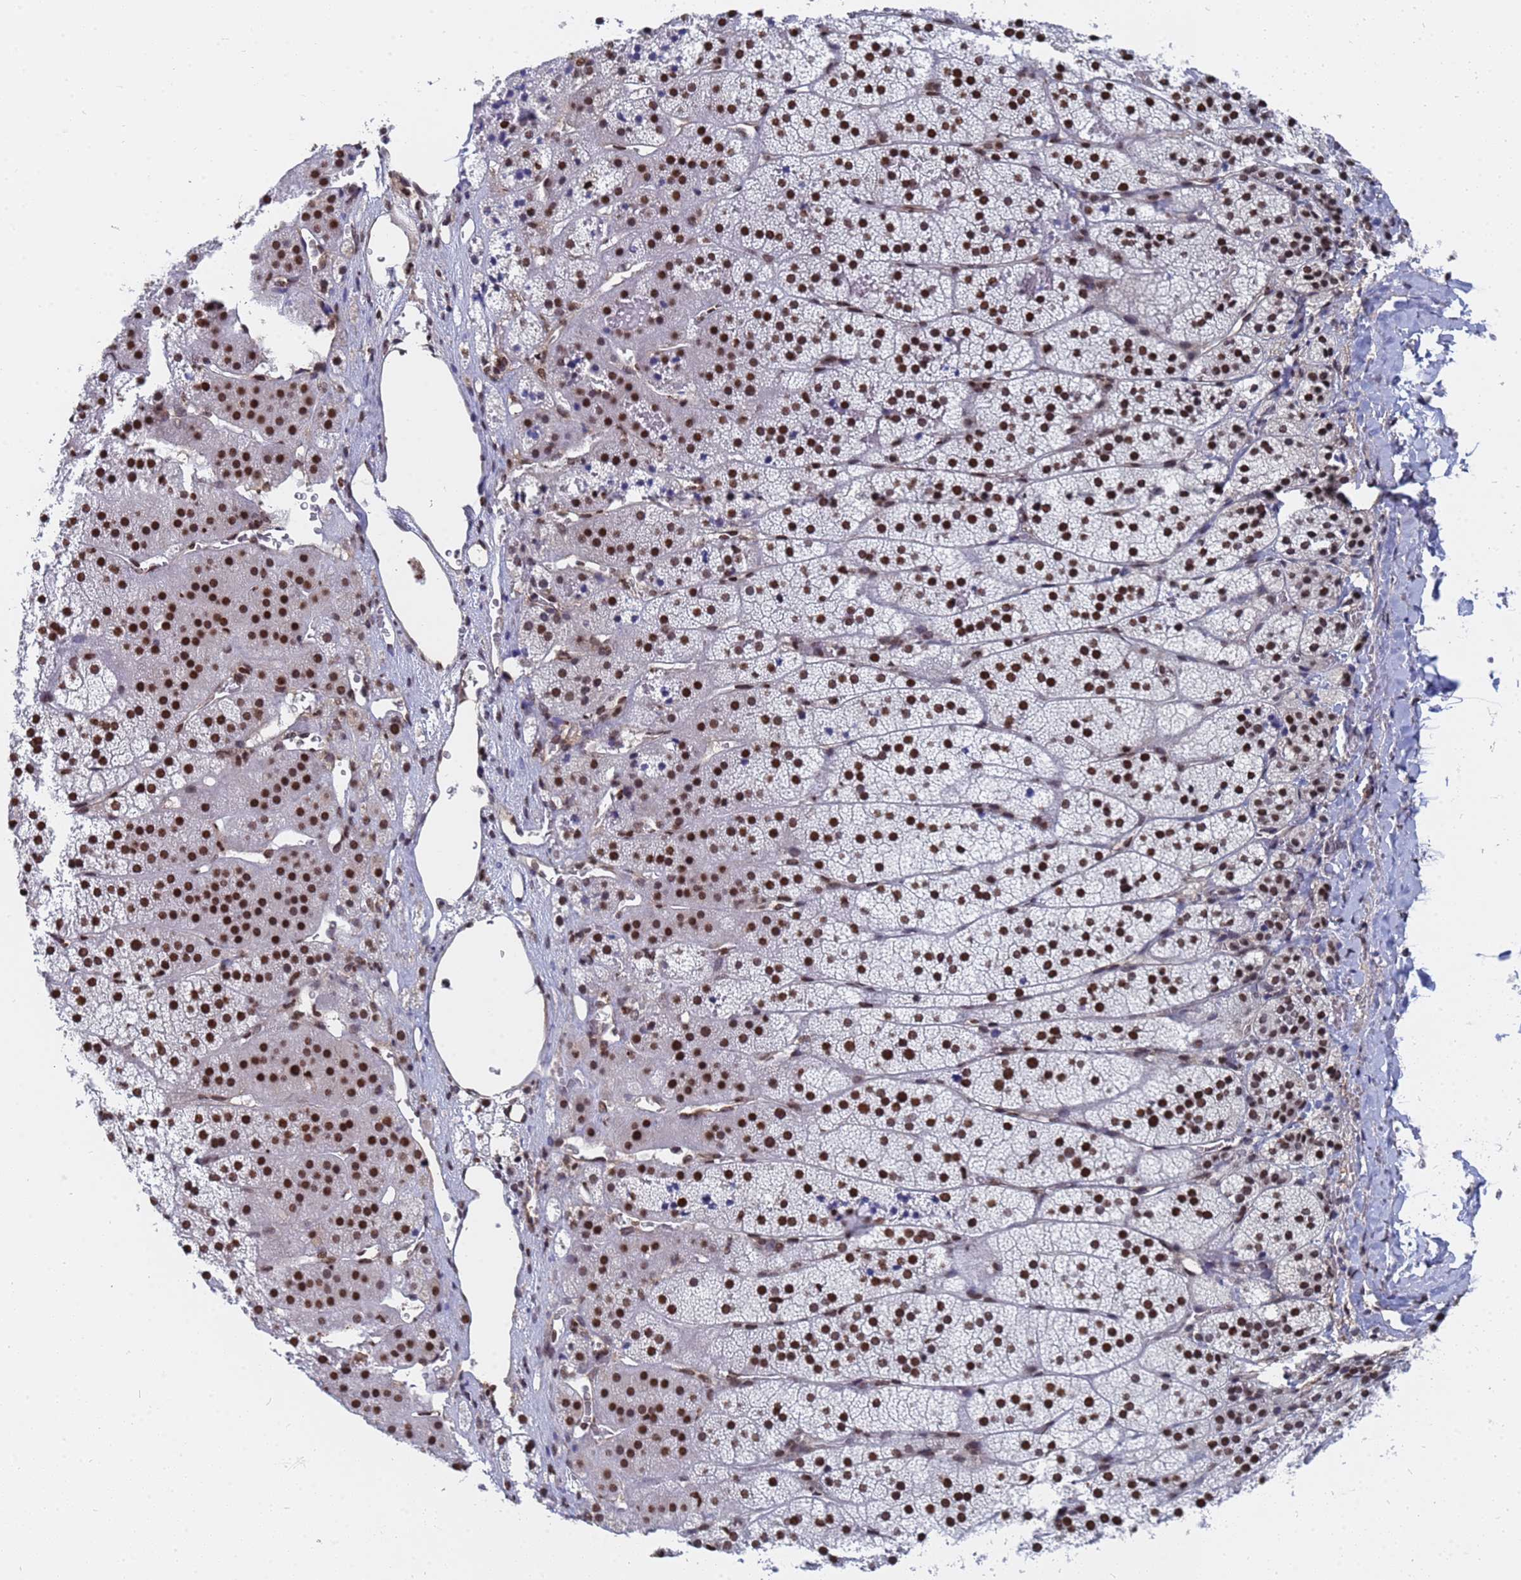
{"staining": {"intensity": "strong", "quantity": ">75%", "location": "nuclear"}, "tissue": "adrenal gland", "cell_type": "Glandular cells", "image_type": "normal", "snomed": [{"axis": "morphology", "description": "Normal tissue, NOS"}, {"axis": "topography", "description": "Adrenal gland"}], "caption": "Immunohistochemical staining of unremarkable adrenal gland exhibits strong nuclear protein expression in about >75% of glandular cells. The staining was performed using DAB (3,3'-diaminobenzidine), with brown indicating positive protein expression. Nuclei are stained blue with hematoxylin.", "gene": "RAVER2", "patient": {"sex": "female", "age": 44}}